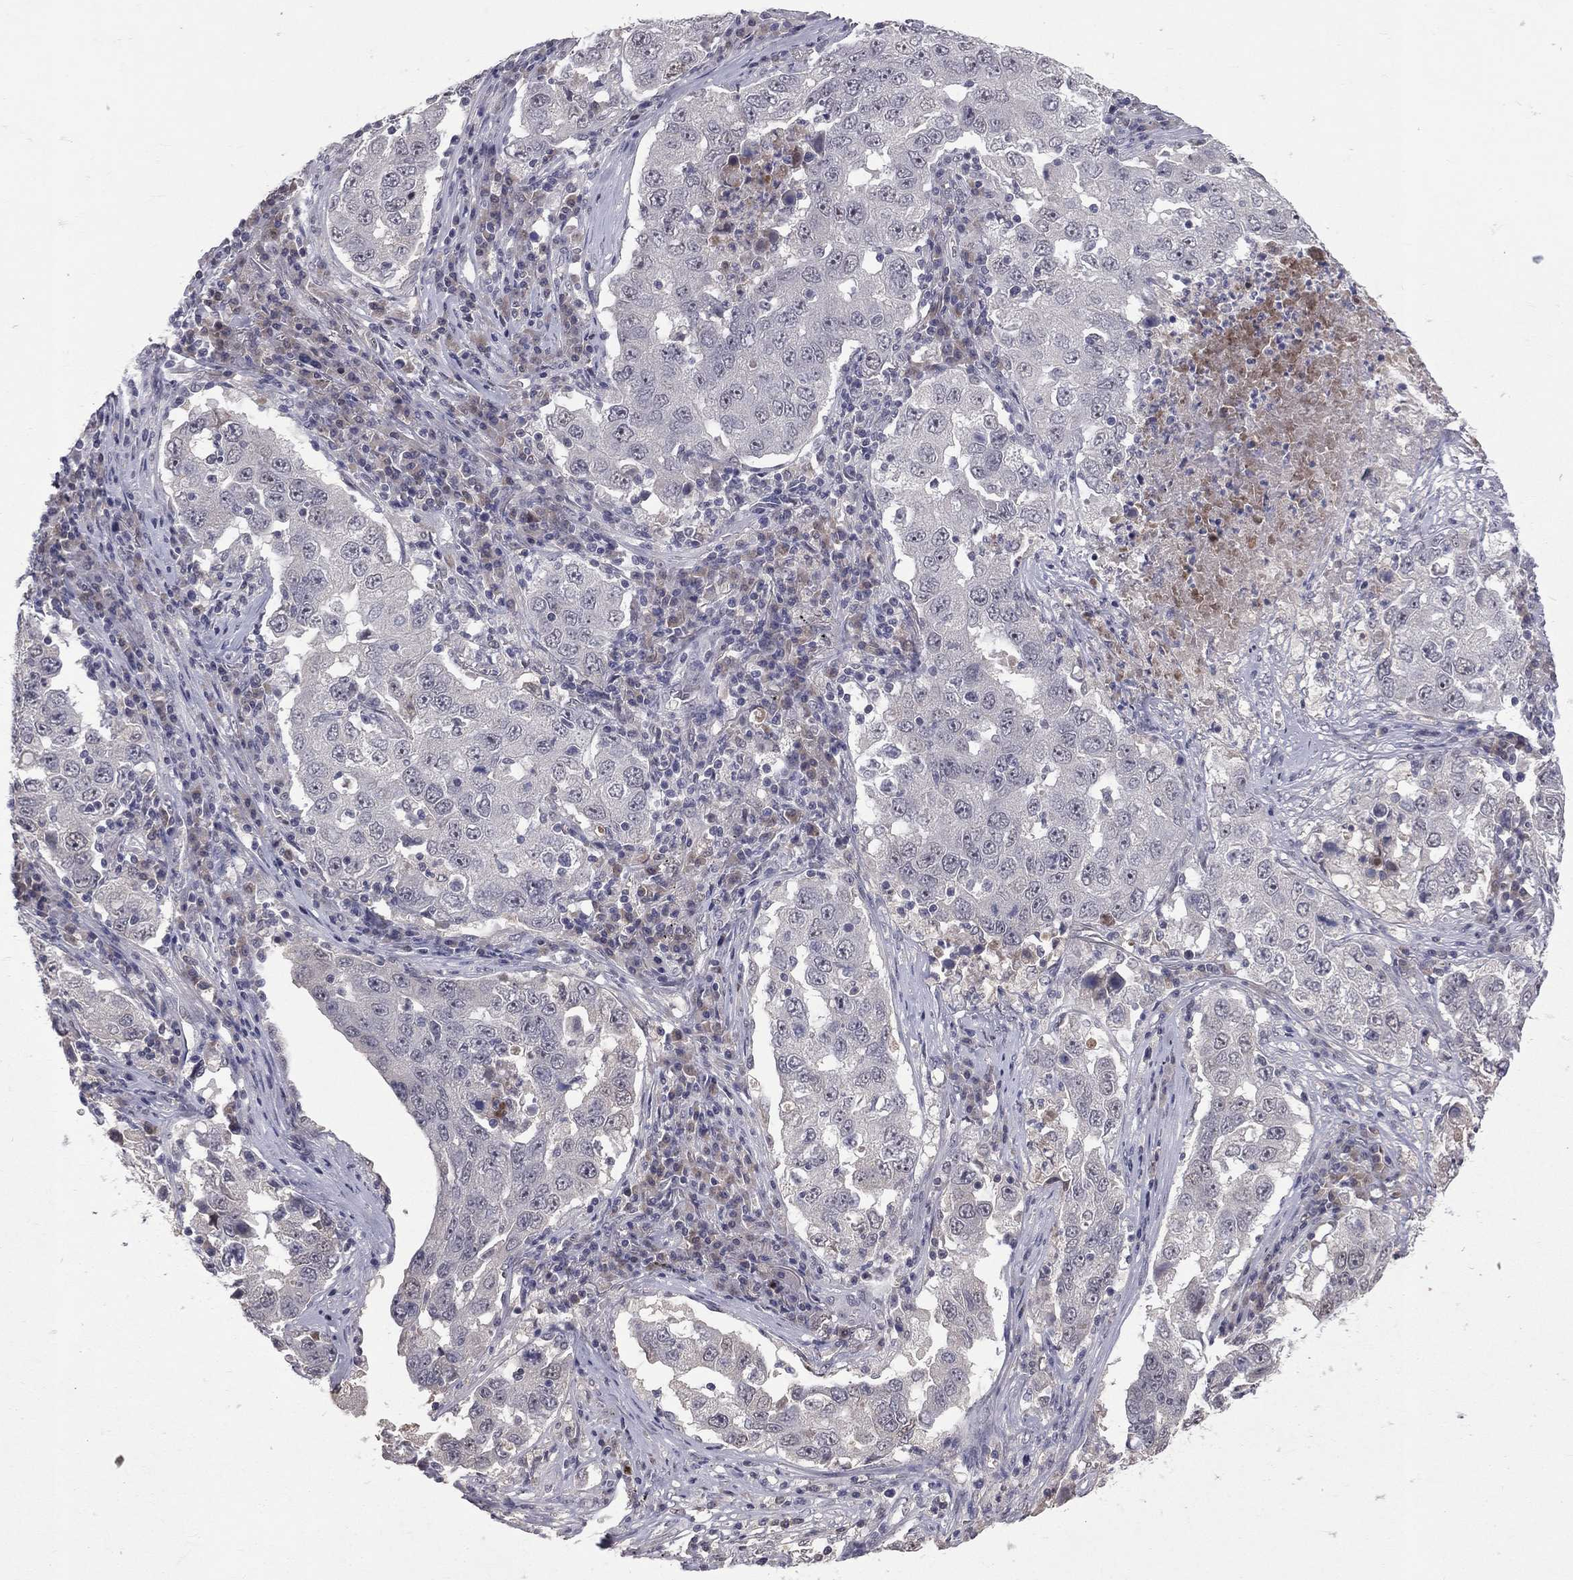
{"staining": {"intensity": "negative", "quantity": "none", "location": "none"}, "tissue": "lung cancer", "cell_type": "Tumor cells", "image_type": "cancer", "snomed": [{"axis": "morphology", "description": "Adenocarcinoma, NOS"}, {"axis": "topography", "description": "Lung"}], "caption": "Tumor cells show no significant staining in lung cancer (adenocarcinoma).", "gene": "DSG4", "patient": {"sex": "male", "age": 73}}